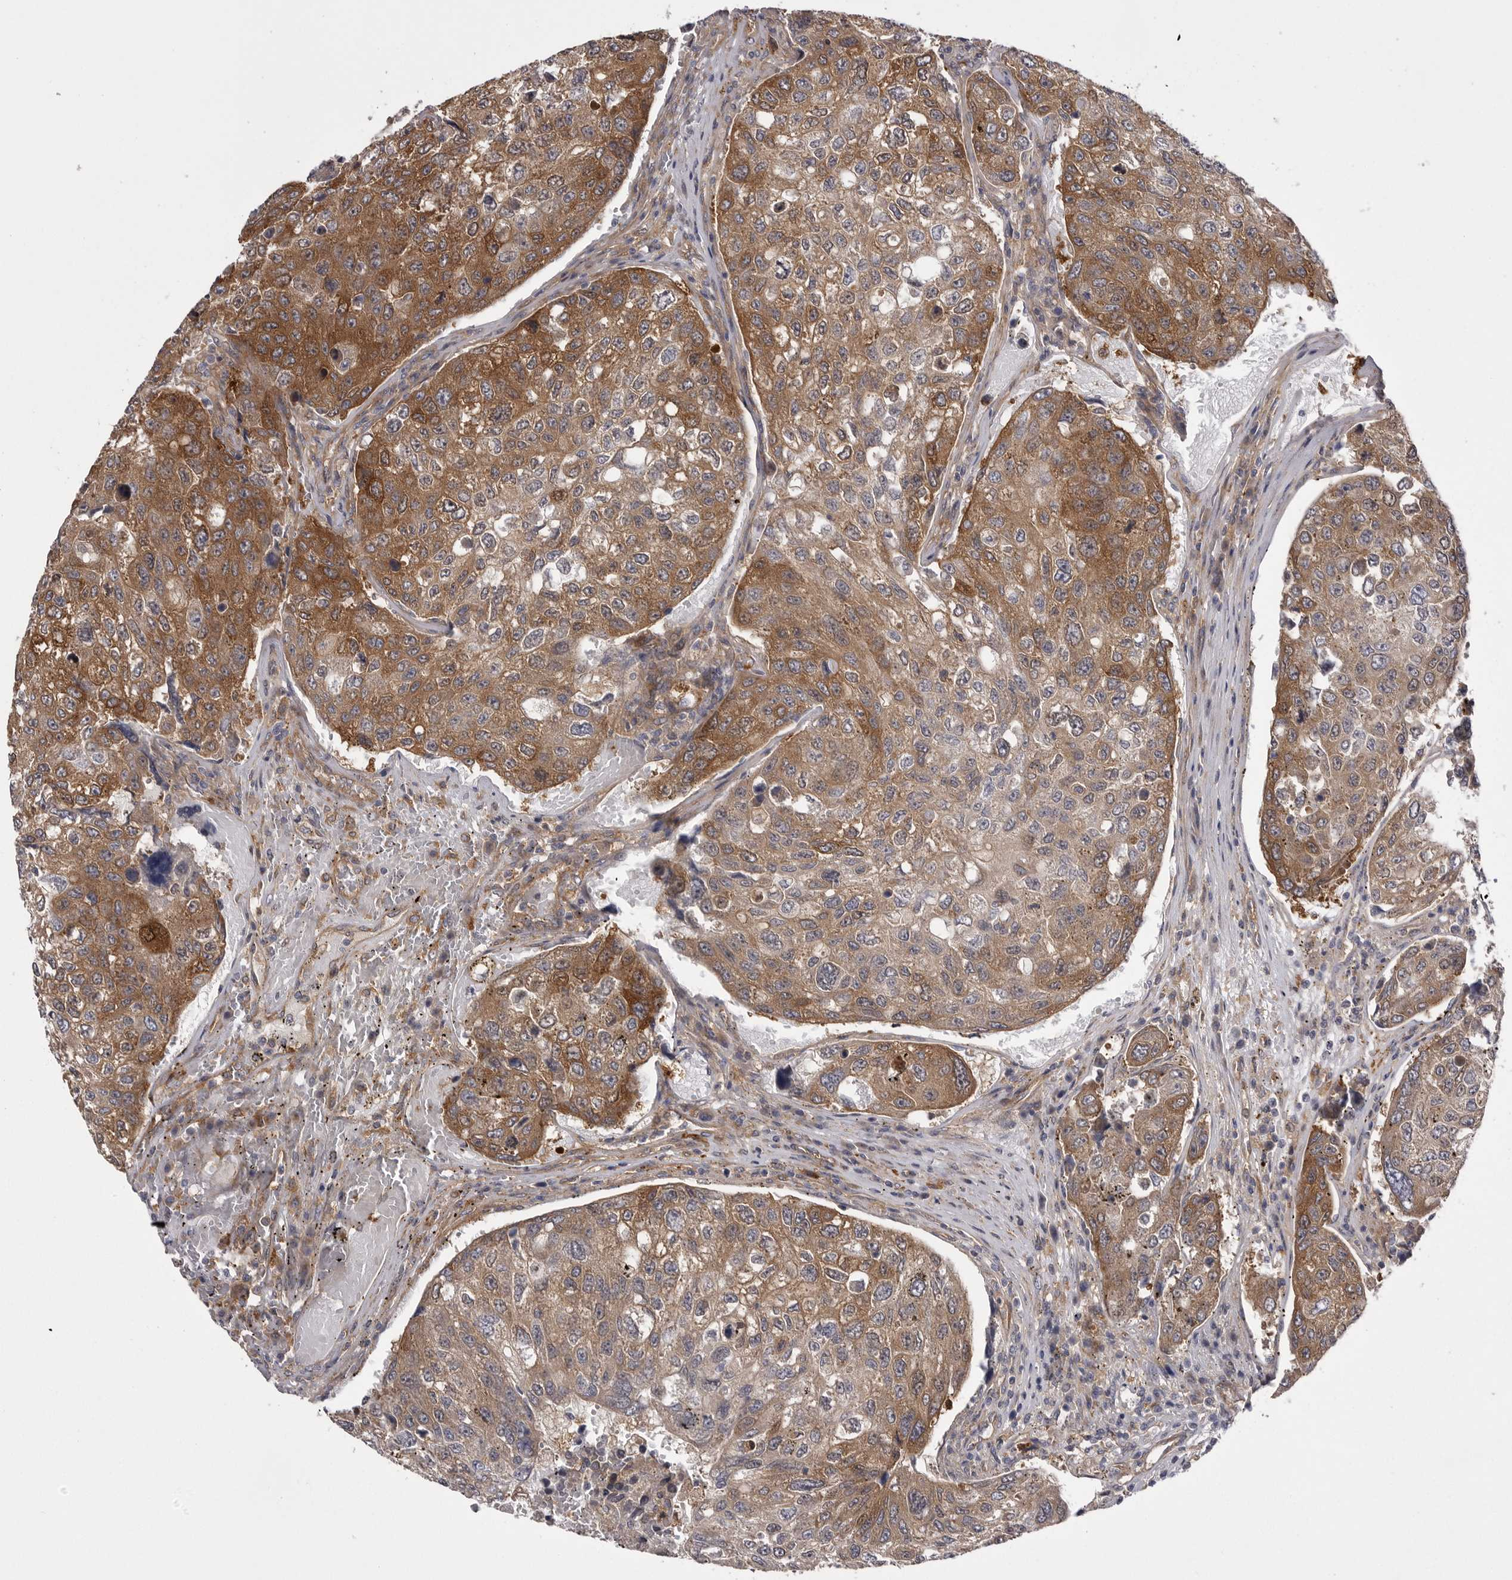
{"staining": {"intensity": "moderate", "quantity": ">75%", "location": "cytoplasmic/membranous"}, "tissue": "urothelial cancer", "cell_type": "Tumor cells", "image_type": "cancer", "snomed": [{"axis": "morphology", "description": "Urothelial carcinoma, High grade"}, {"axis": "topography", "description": "Lymph node"}, {"axis": "topography", "description": "Urinary bladder"}], "caption": "Immunohistochemical staining of human high-grade urothelial carcinoma exhibits medium levels of moderate cytoplasmic/membranous staining in approximately >75% of tumor cells.", "gene": "OSBPL9", "patient": {"sex": "male", "age": 51}}